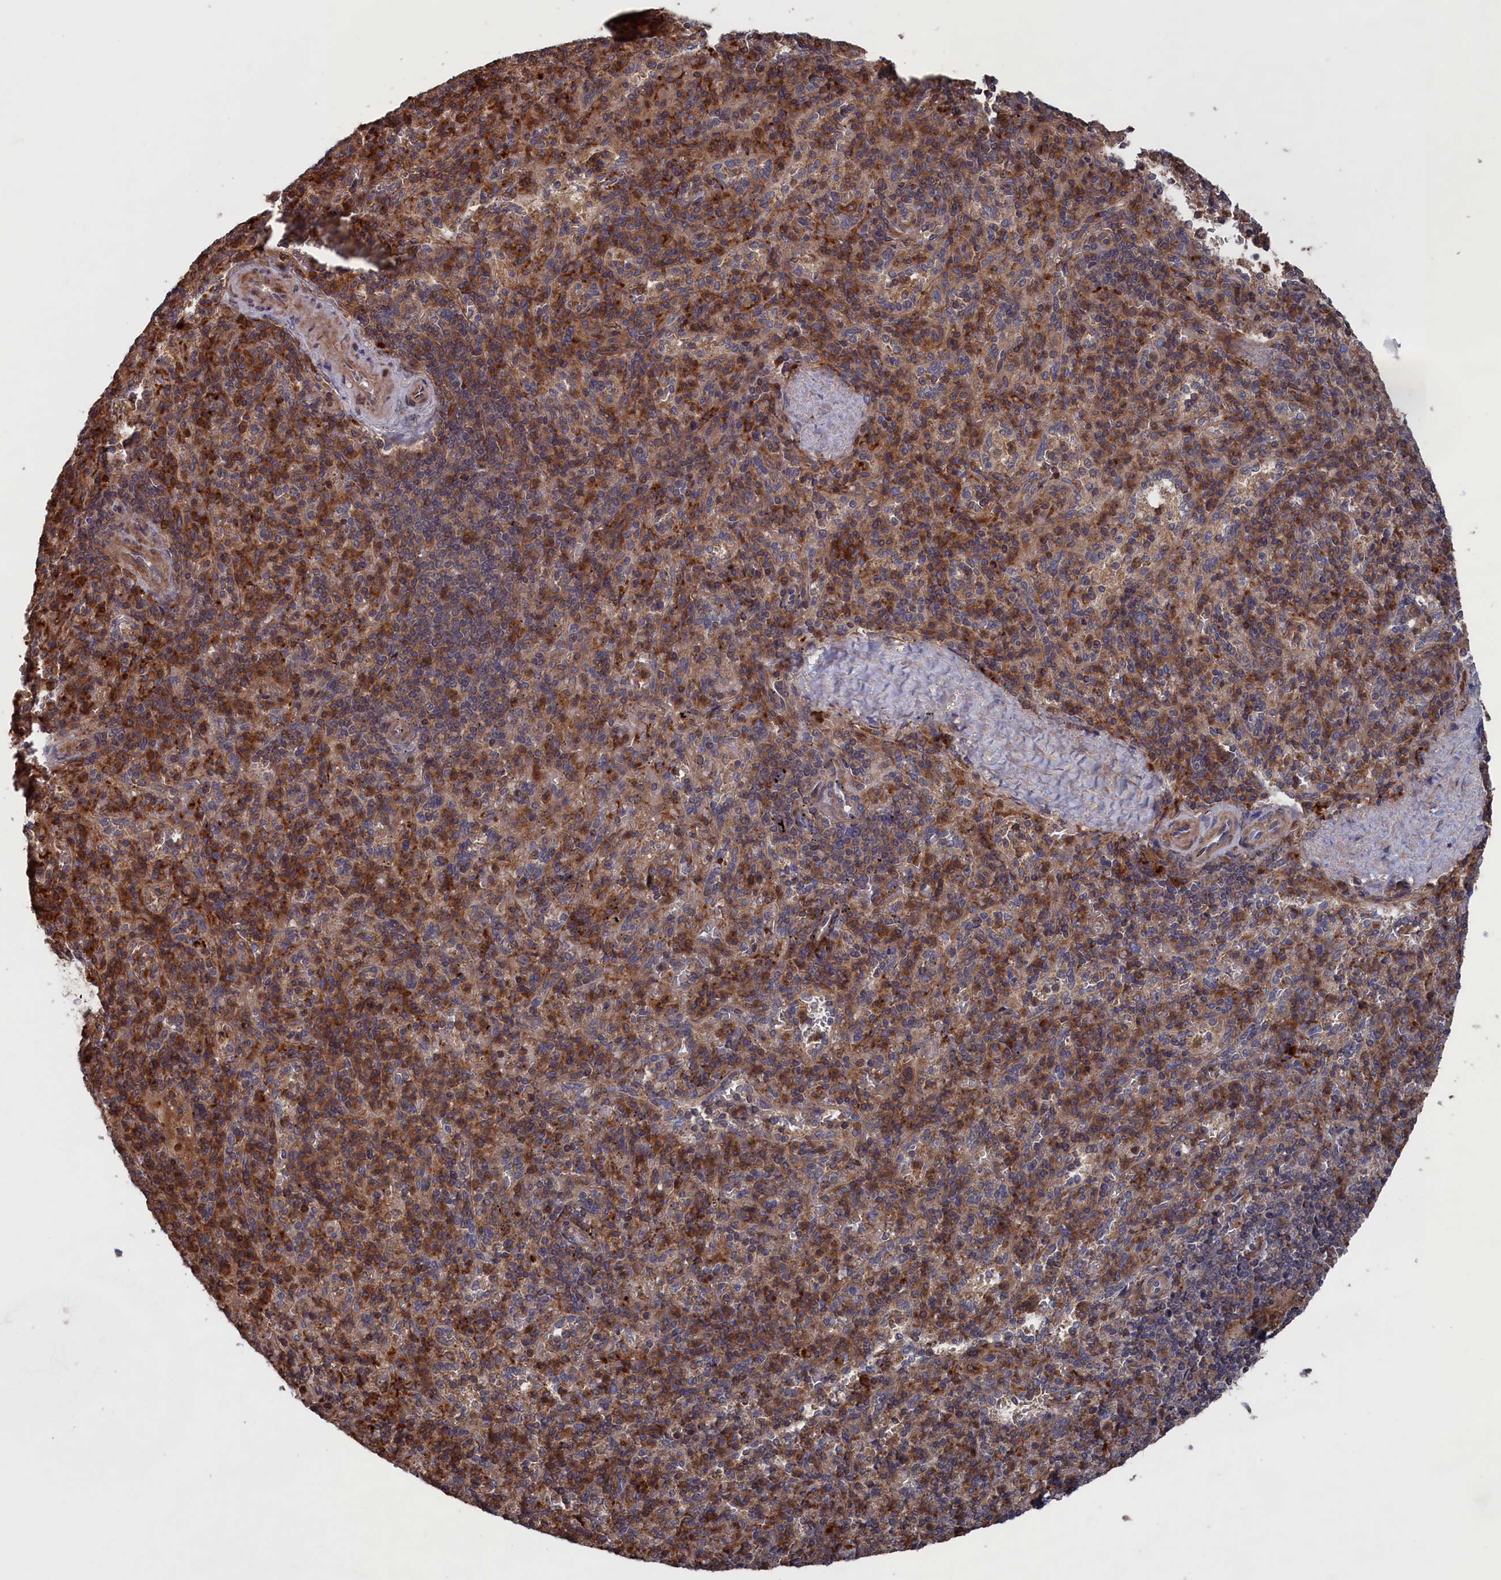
{"staining": {"intensity": "moderate", "quantity": "25%-75%", "location": "cytoplasmic/membranous"}, "tissue": "spleen", "cell_type": "Cells in red pulp", "image_type": "normal", "snomed": [{"axis": "morphology", "description": "Normal tissue, NOS"}, {"axis": "topography", "description": "Spleen"}], "caption": "Moderate cytoplasmic/membranous expression is identified in approximately 25%-75% of cells in red pulp in benign spleen.", "gene": "PLA2G15", "patient": {"sex": "male", "age": 82}}